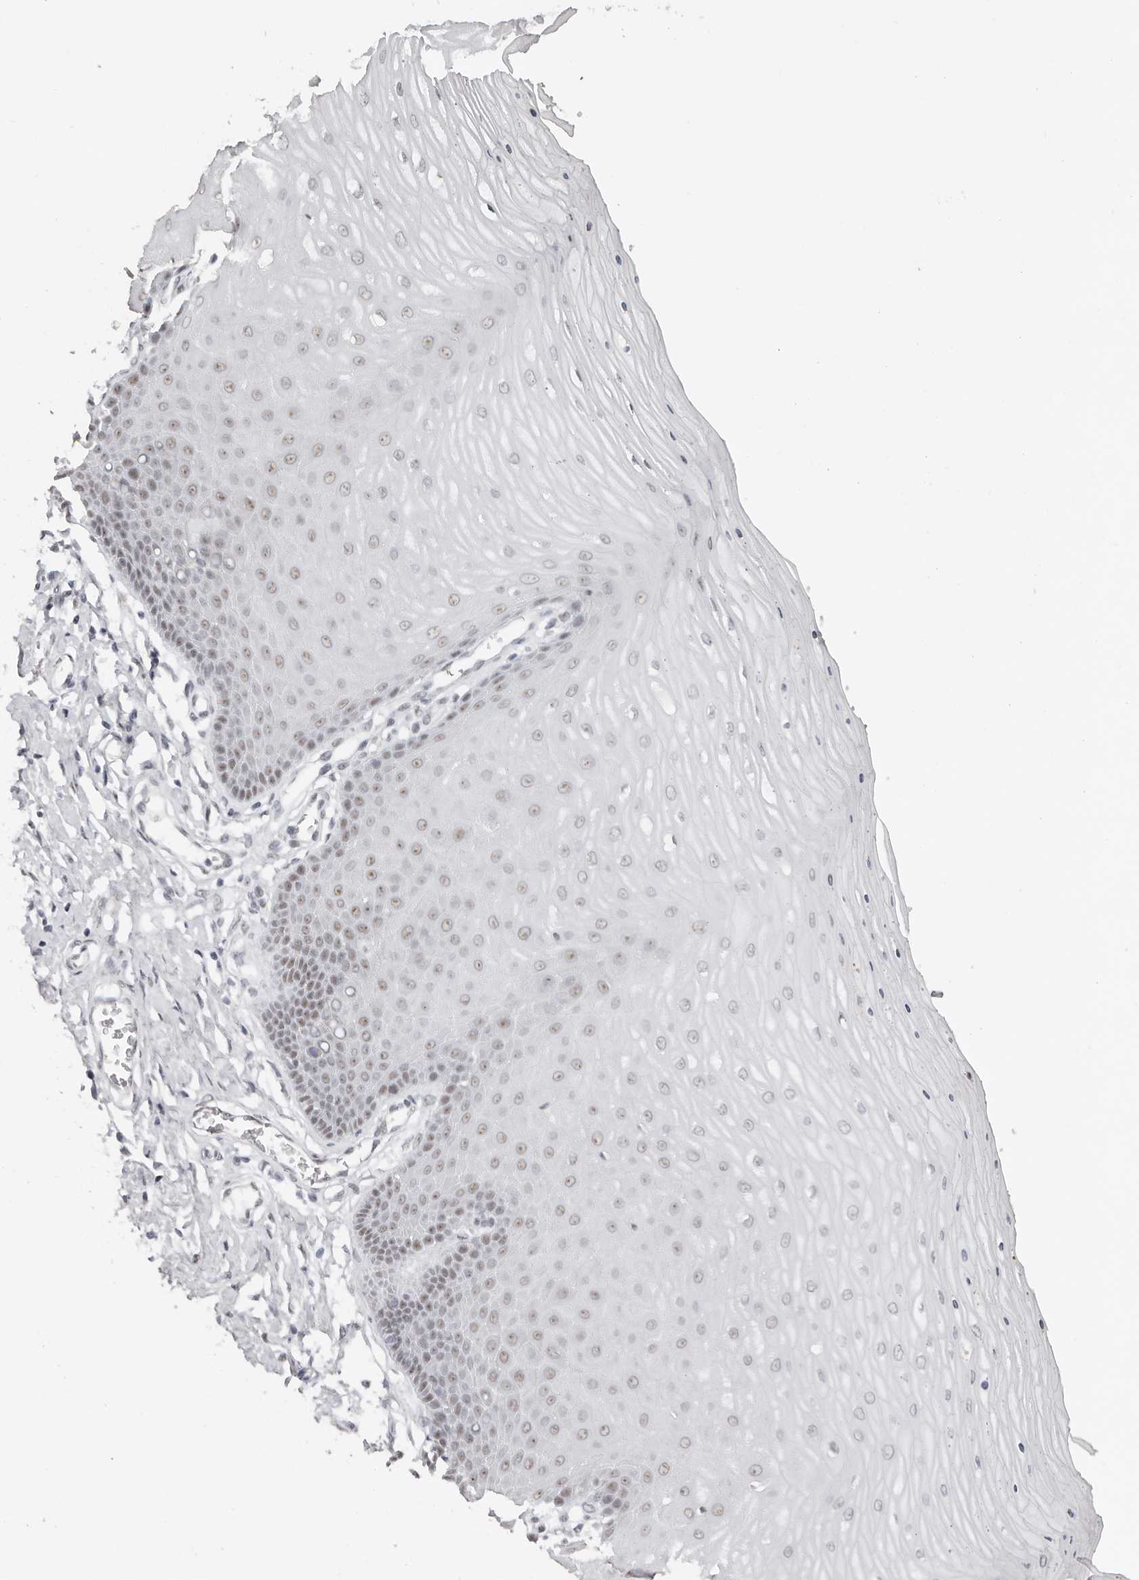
{"staining": {"intensity": "moderate", "quantity": ">75%", "location": "nuclear"}, "tissue": "cervix", "cell_type": "Glandular cells", "image_type": "normal", "snomed": [{"axis": "morphology", "description": "Normal tissue, NOS"}, {"axis": "topography", "description": "Cervix"}], "caption": "The micrograph exhibits immunohistochemical staining of benign cervix. There is moderate nuclear expression is appreciated in approximately >75% of glandular cells.", "gene": "LARP7", "patient": {"sex": "female", "age": 55}}